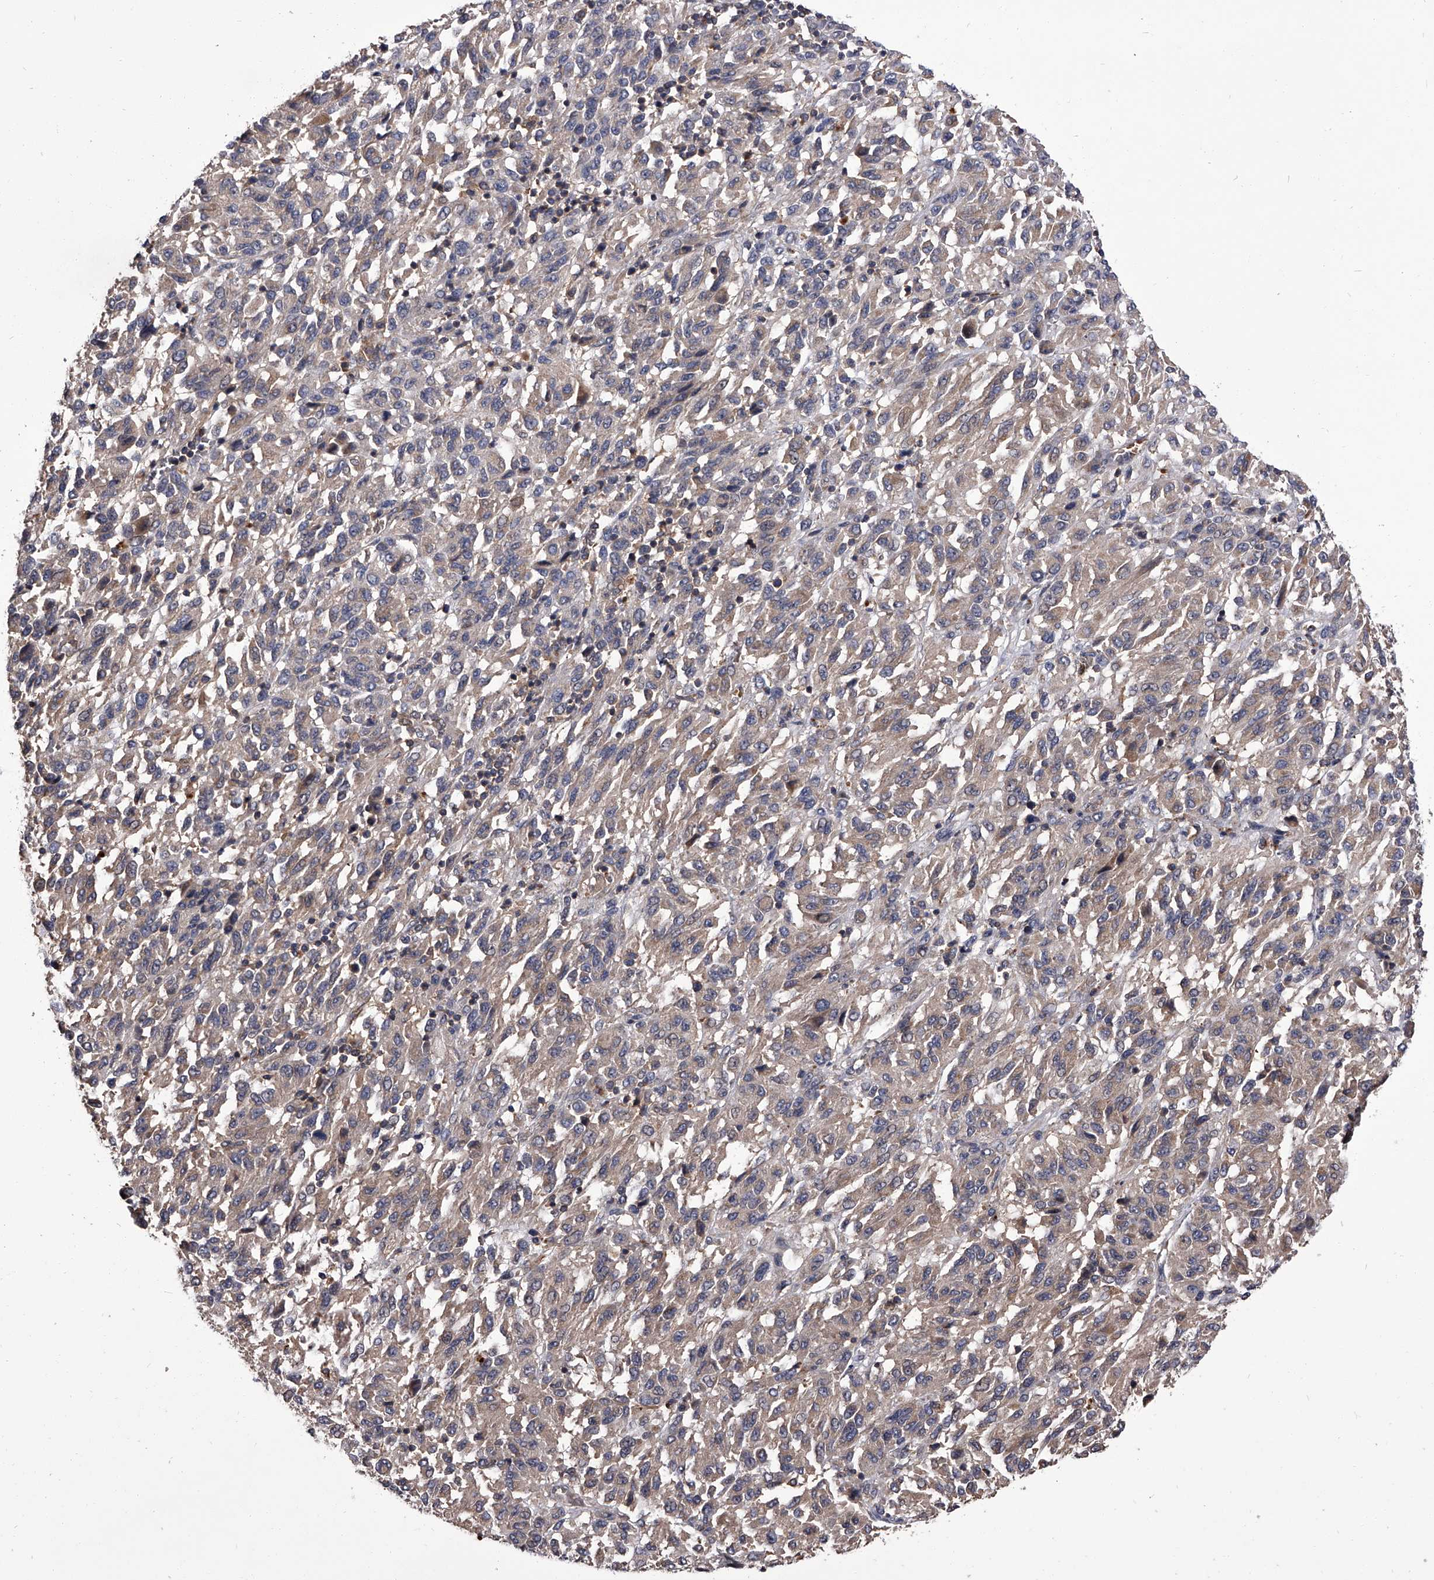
{"staining": {"intensity": "weak", "quantity": "<25%", "location": "cytoplasmic/membranous"}, "tissue": "melanoma", "cell_type": "Tumor cells", "image_type": "cancer", "snomed": [{"axis": "morphology", "description": "Malignant melanoma, Metastatic site"}, {"axis": "topography", "description": "Lung"}], "caption": "The IHC photomicrograph has no significant staining in tumor cells of malignant melanoma (metastatic site) tissue.", "gene": "STK36", "patient": {"sex": "male", "age": 64}}